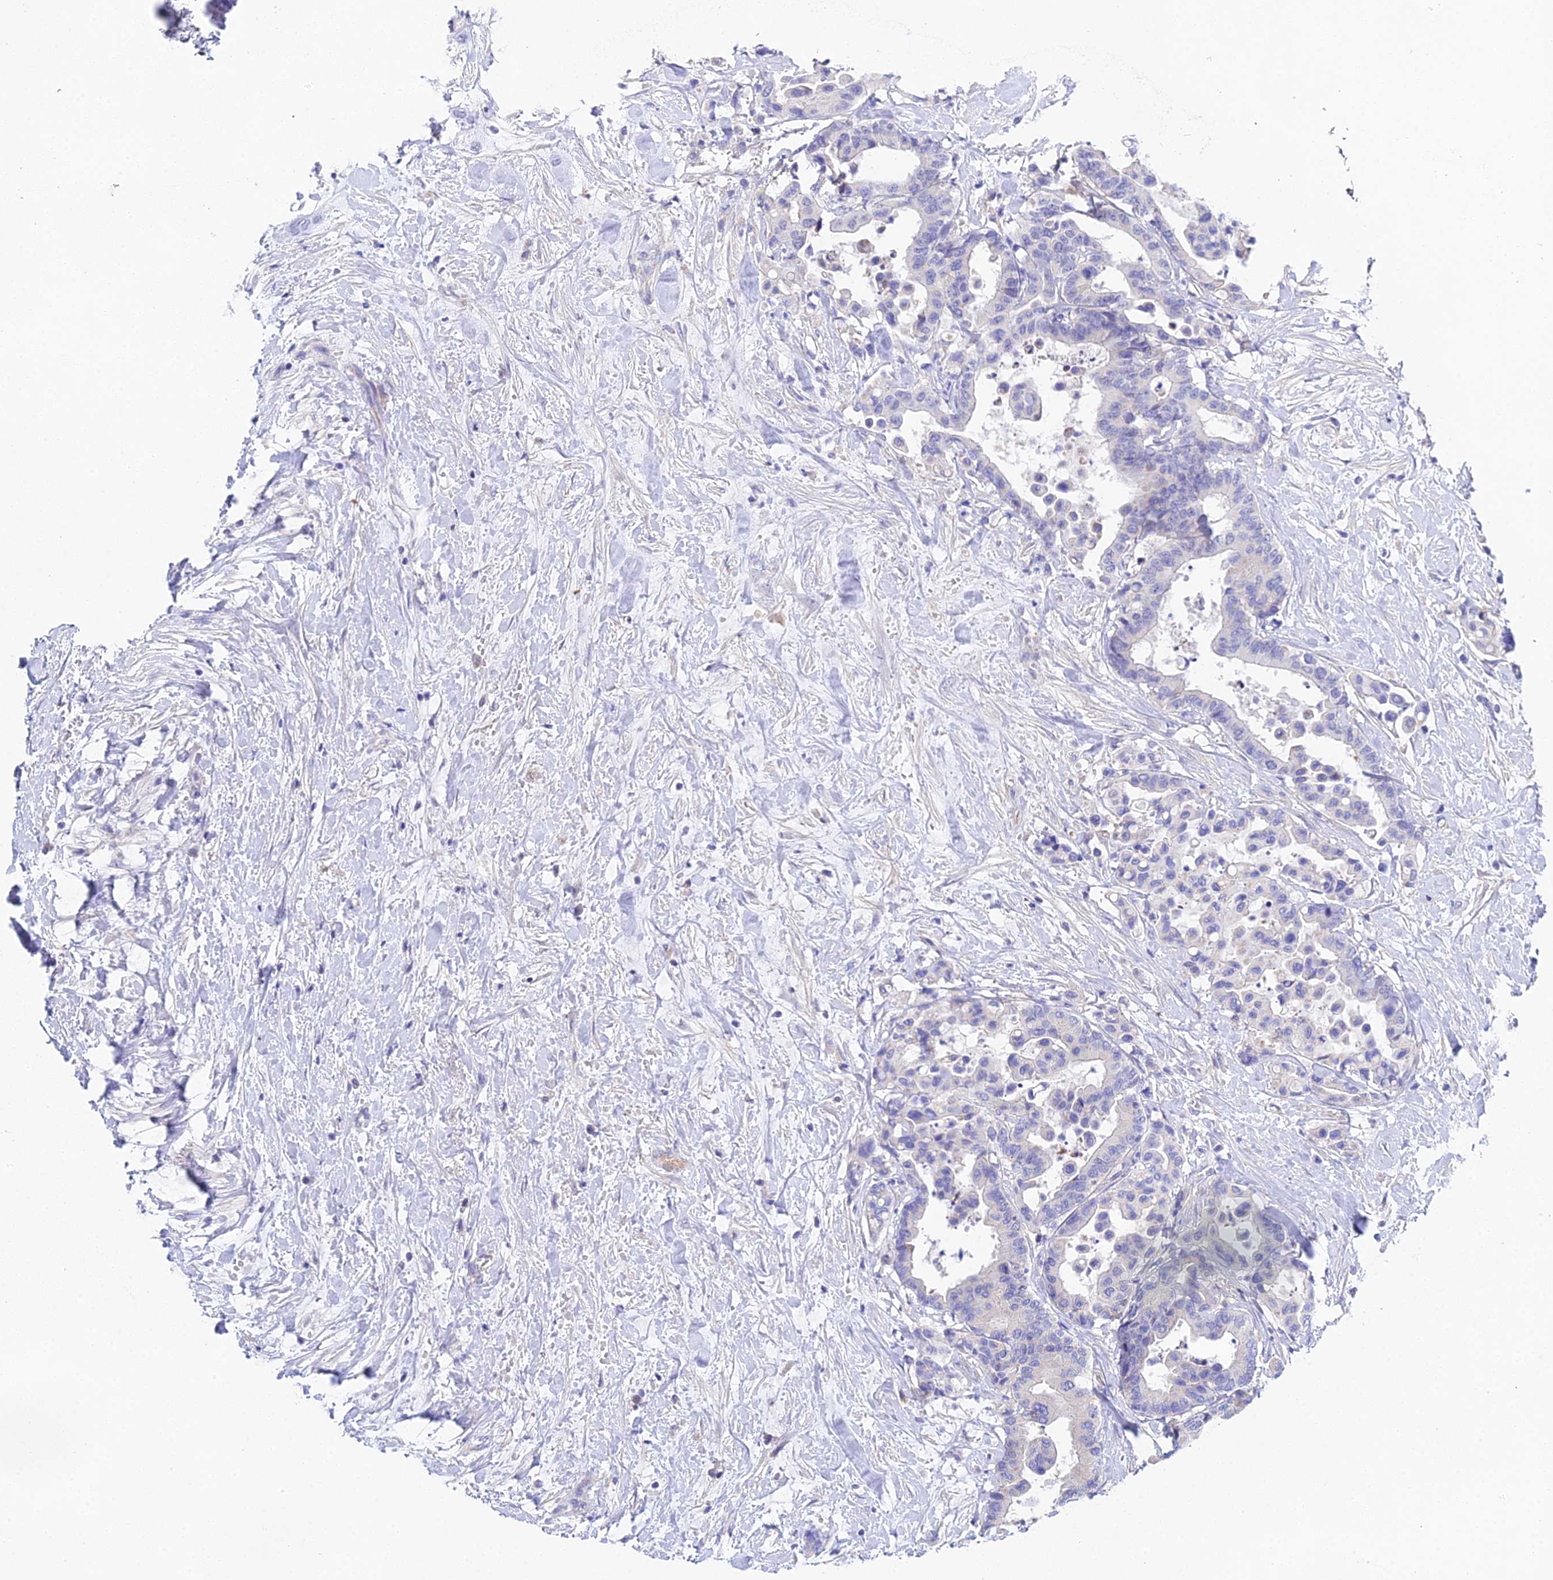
{"staining": {"intensity": "negative", "quantity": "none", "location": "none"}, "tissue": "colorectal cancer", "cell_type": "Tumor cells", "image_type": "cancer", "snomed": [{"axis": "morphology", "description": "Normal tissue, NOS"}, {"axis": "morphology", "description": "Adenocarcinoma, NOS"}, {"axis": "topography", "description": "Colon"}], "caption": "Colorectal cancer stained for a protein using immunohistochemistry (IHC) reveals no expression tumor cells.", "gene": "PPP2R2C", "patient": {"sex": "male", "age": 82}}